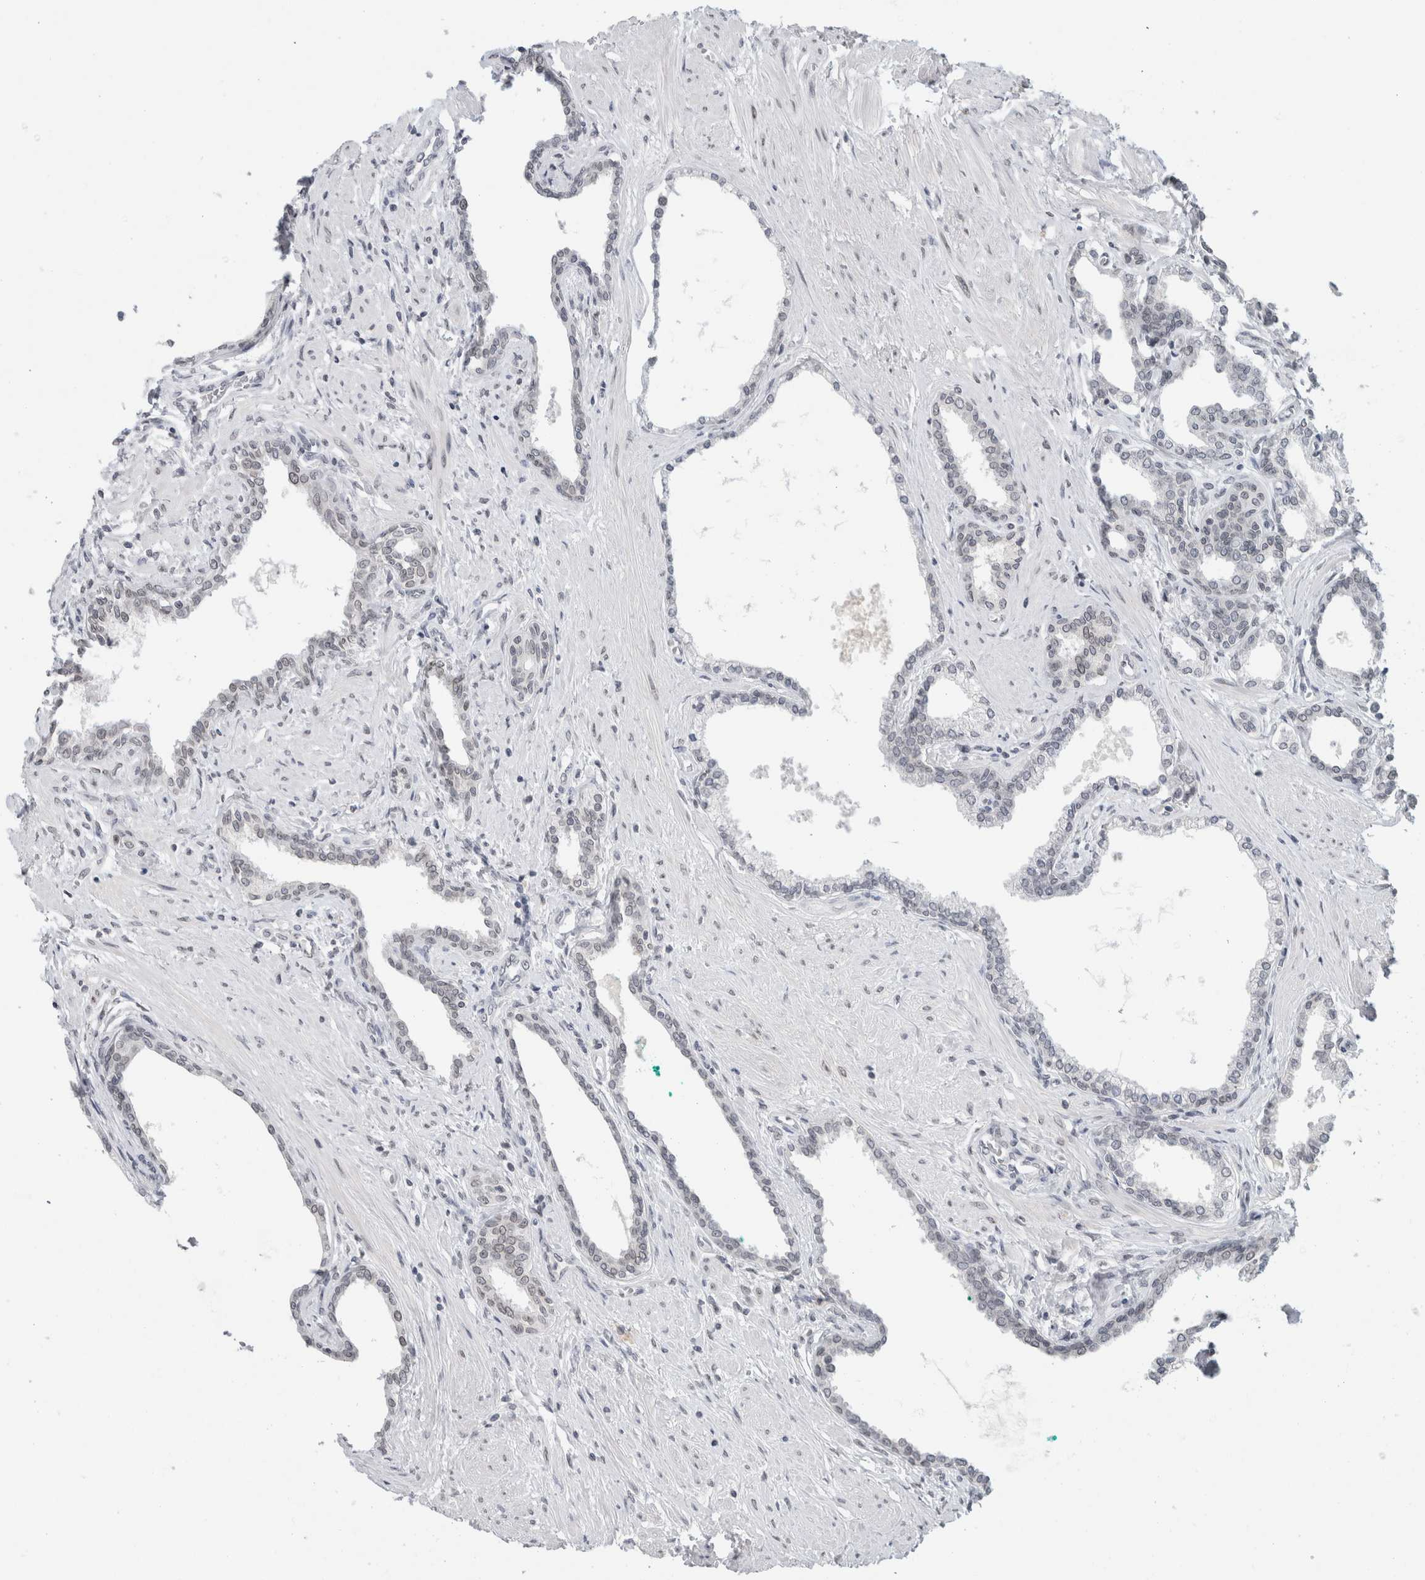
{"staining": {"intensity": "negative", "quantity": "none", "location": "none"}, "tissue": "prostate cancer", "cell_type": "Tumor cells", "image_type": "cancer", "snomed": [{"axis": "morphology", "description": "Adenocarcinoma, High grade"}, {"axis": "topography", "description": "Prostate"}], "caption": "Immunohistochemistry histopathology image of prostate cancer stained for a protein (brown), which demonstrates no expression in tumor cells.", "gene": "ZNF770", "patient": {"sex": "male", "age": 52}}